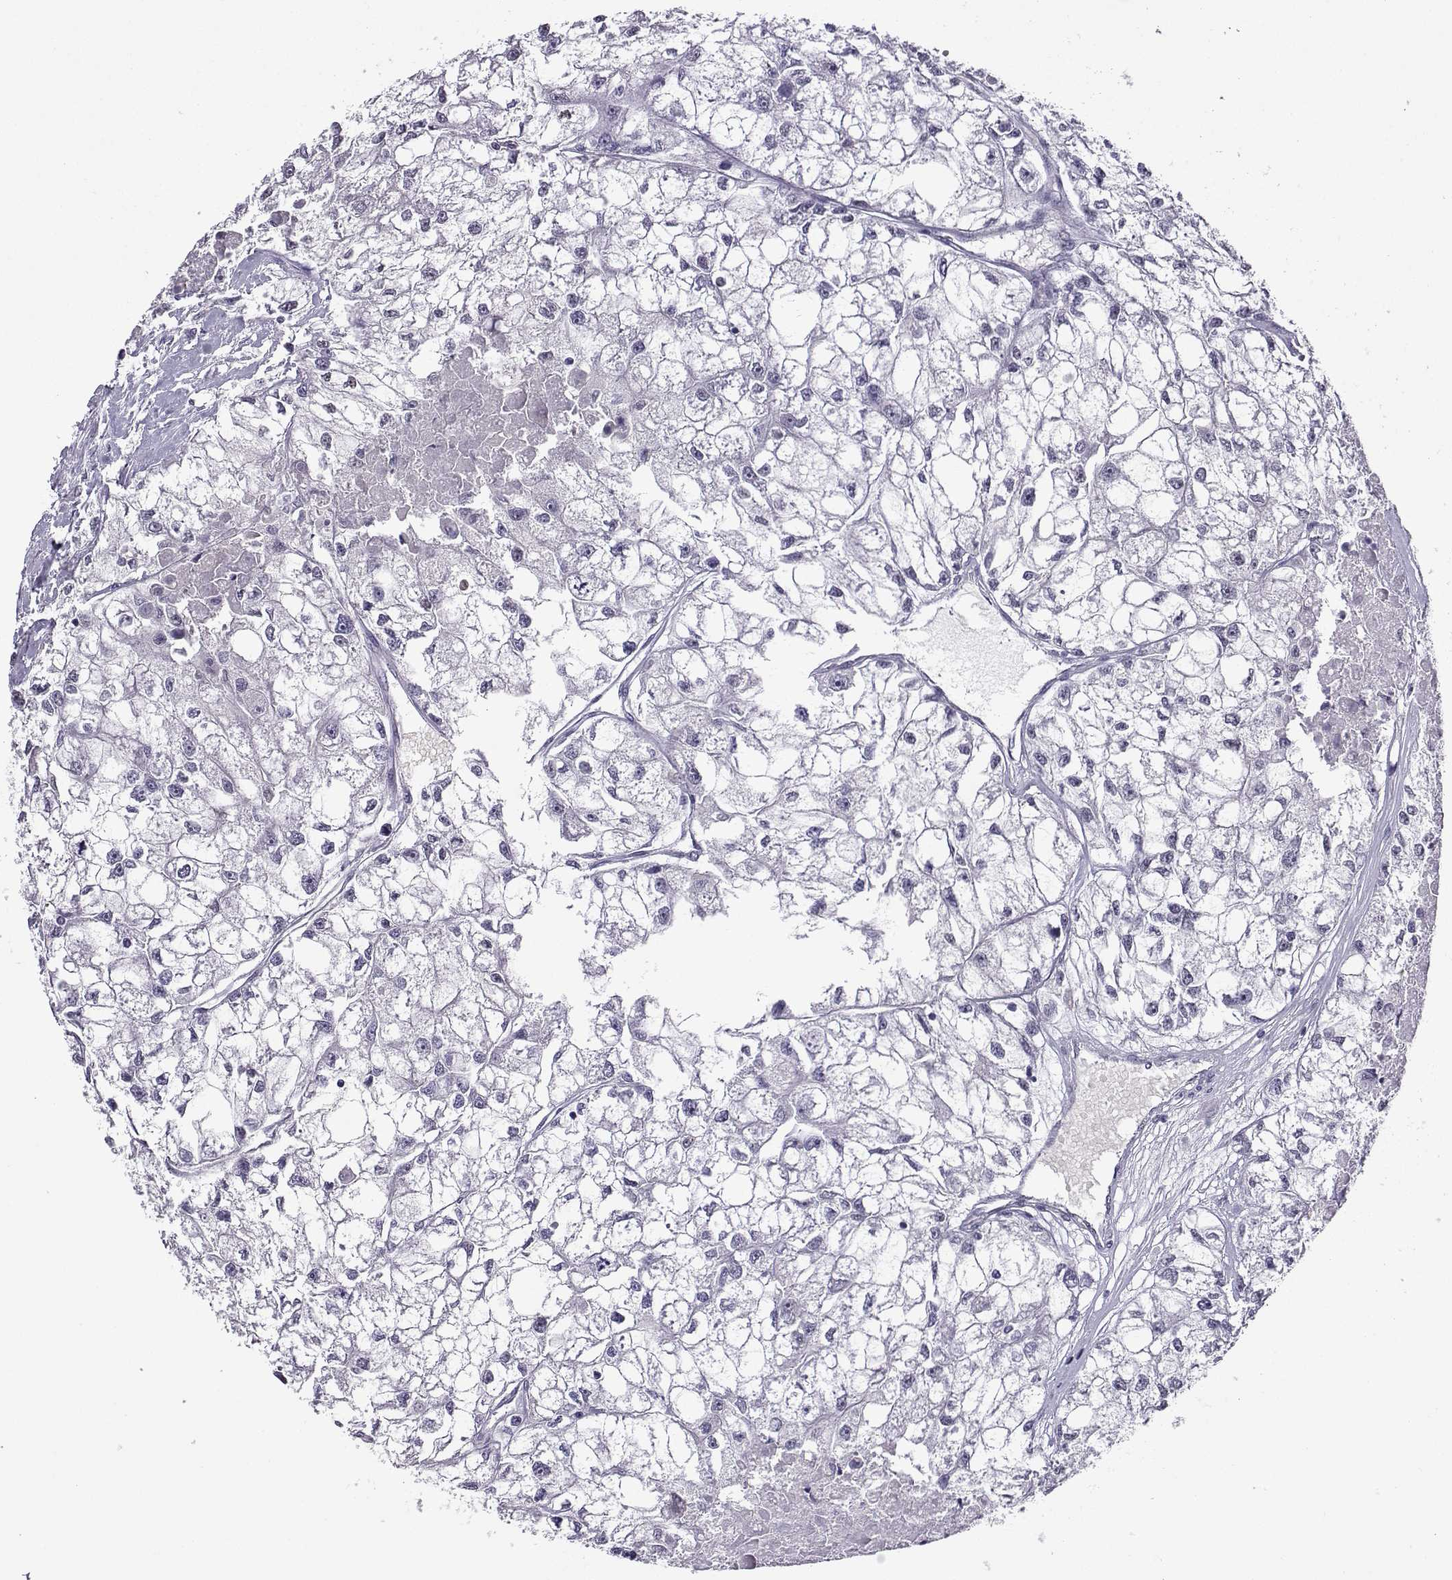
{"staining": {"intensity": "negative", "quantity": "none", "location": "none"}, "tissue": "renal cancer", "cell_type": "Tumor cells", "image_type": "cancer", "snomed": [{"axis": "morphology", "description": "Adenocarcinoma, NOS"}, {"axis": "topography", "description": "Kidney"}], "caption": "IHC photomicrograph of neoplastic tissue: human renal cancer (adenocarcinoma) stained with DAB demonstrates no significant protein staining in tumor cells. (DAB immunohistochemistry (IHC), high magnification).", "gene": "LRFN2", "patient": {"sex": "male", "age": 56}}